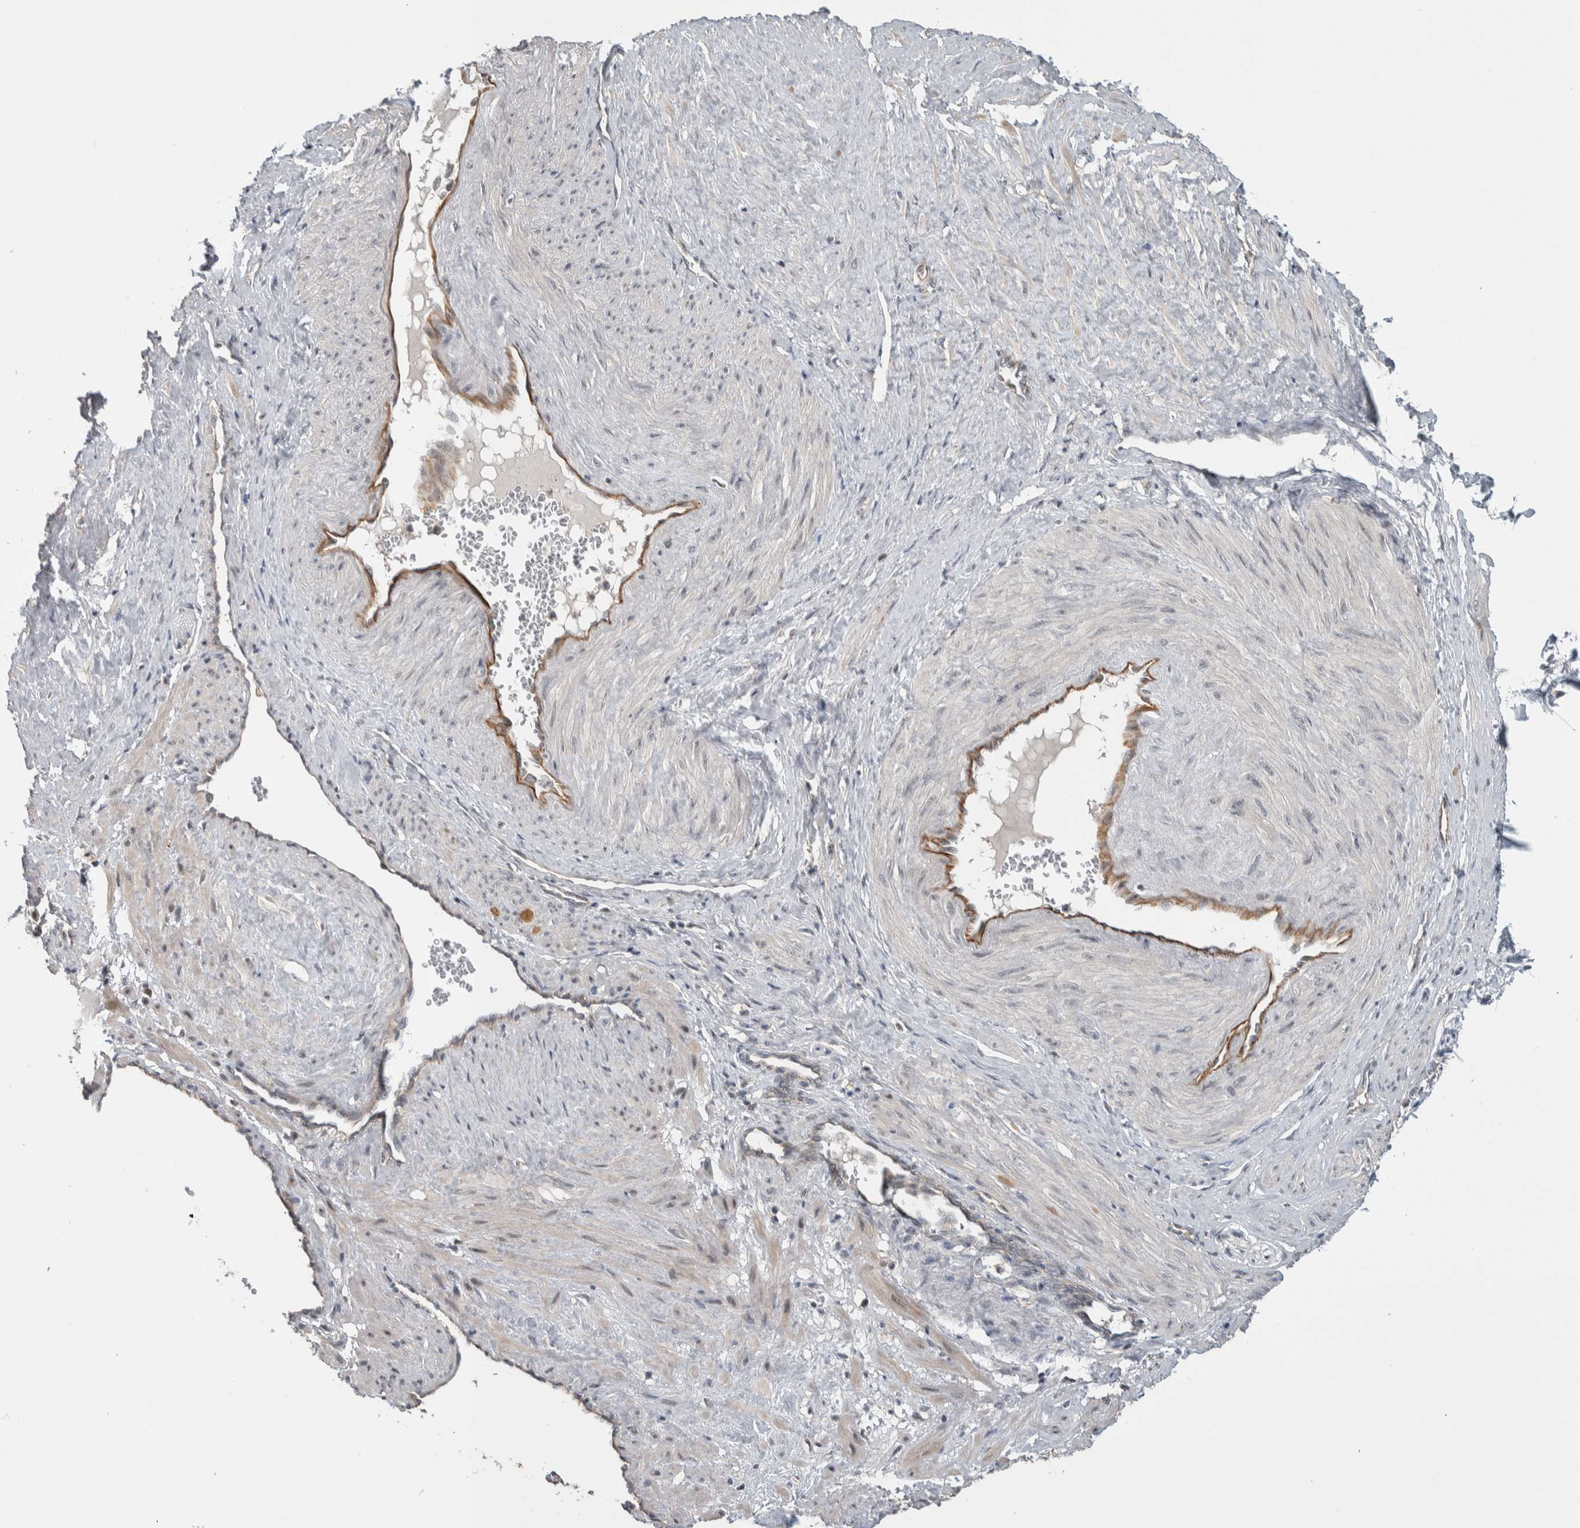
{"staining": {"intensity": "negative", "quantity": "none", "location": "none"}, "tissue": "smooth muscle", "cell_type": "Smooth muscle cells", "image_type": "normal", "snomed": [{"axis": "morphology", "description": "Normal tissue, NOS"}, {"axis": "topography", "description": "Endometrium"}], "caption": "This is an immunohistochemistry (IHC) photomicrograph of benign human smooth muscle. There is no expression in smooth muscle cells.", "gene": "PRDM4", "patient": {"sex": "female", "age": 33}}